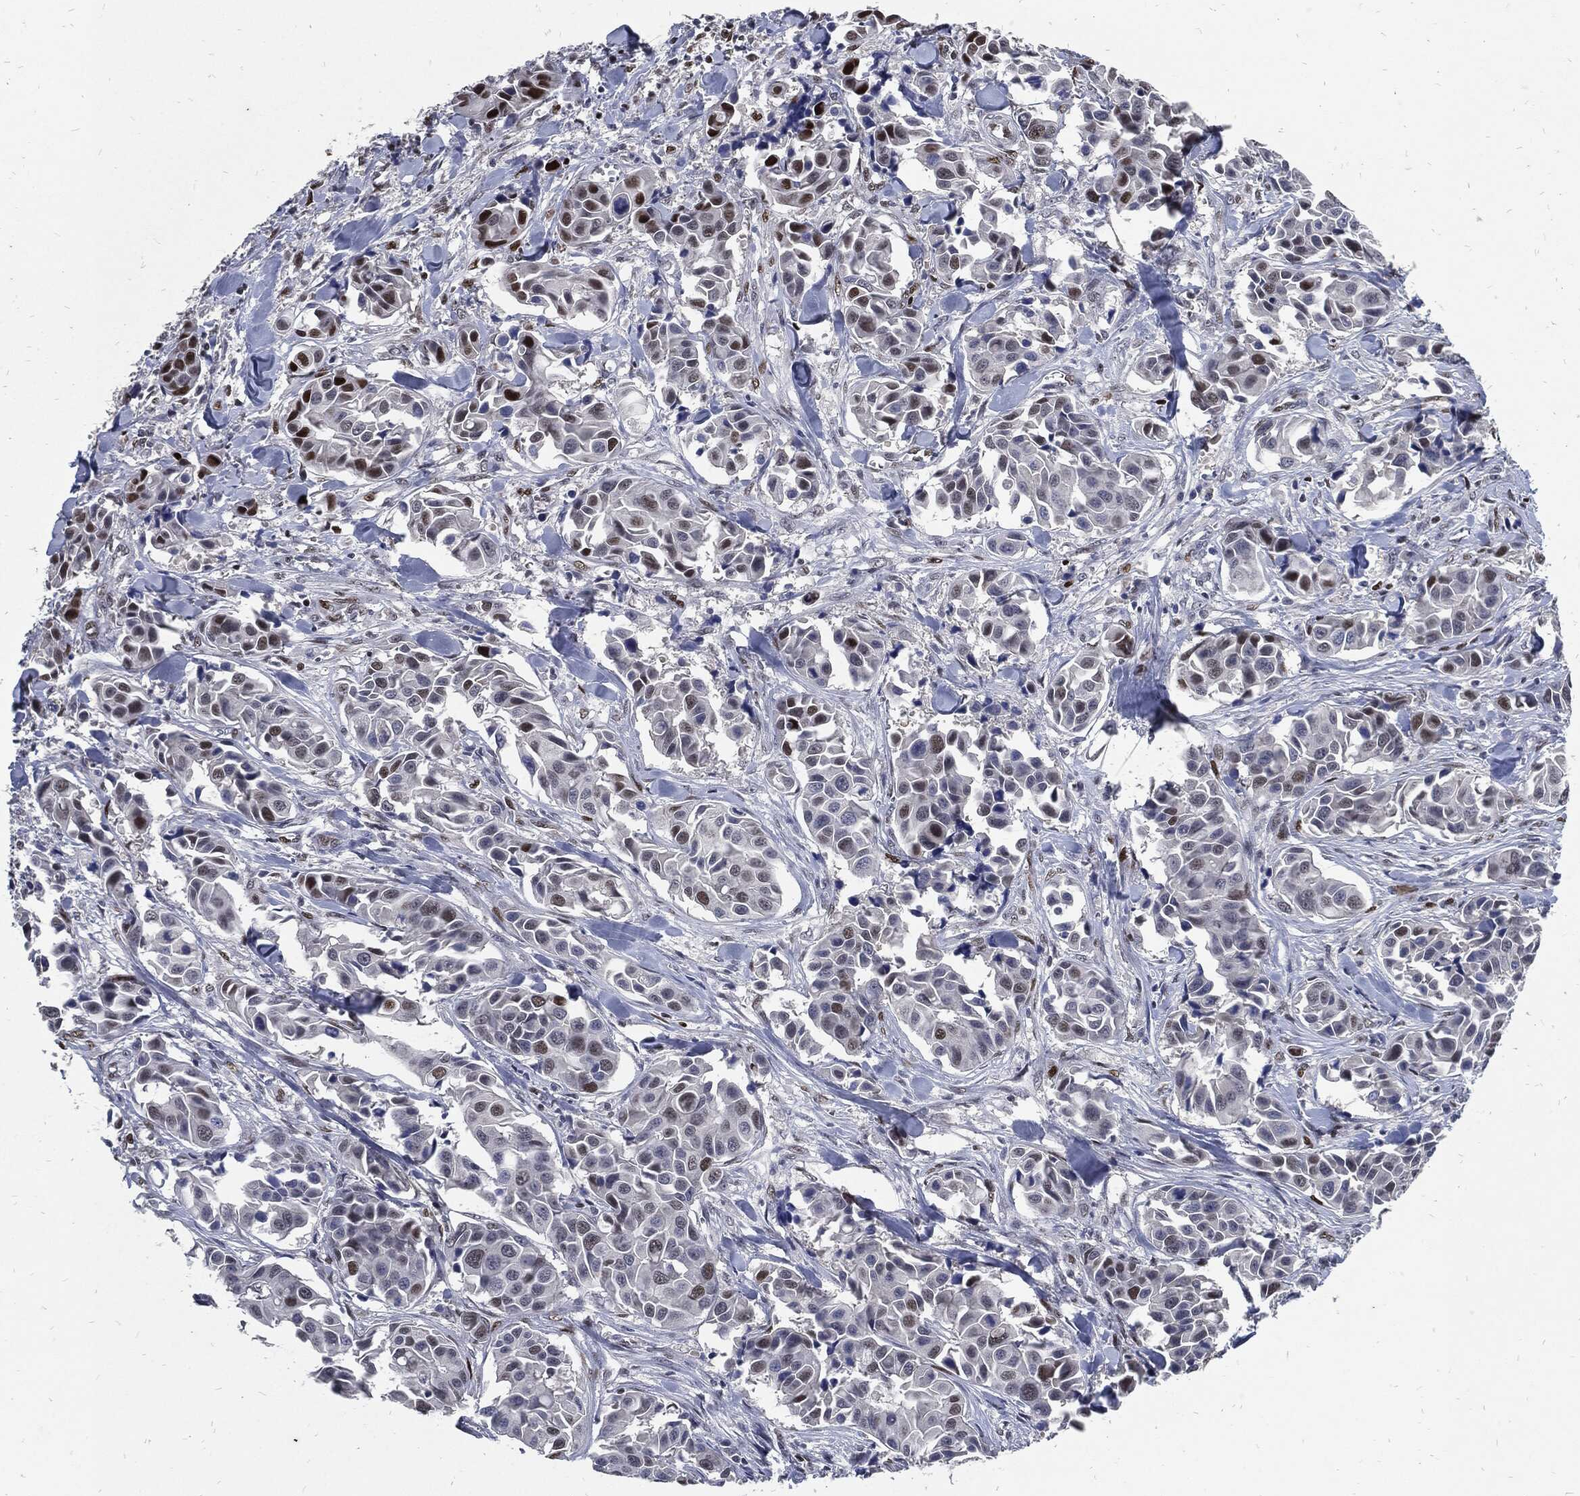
{"staining": {"intensity": "strong", "quantity": "<25%", "location": "nuclear"}, "tissue": "head and neck cancer", "cell_type": "Tumor cells", "image_type": "cancer", "snomed": [{"axis": "morphology", "description": "Adenocarcinoma, NOS"}, {"axis": "topography", "description": "Head-Neck"}], "caption": "IHC photomicrograph of human adenocarcinoma (head and neck) stained for a protein (brown), which displays medium levels of strong nuclear positivity in about <25% of tumor cells.", "gene": "JUN", "patient": {"sex": "male", "age": 76}}